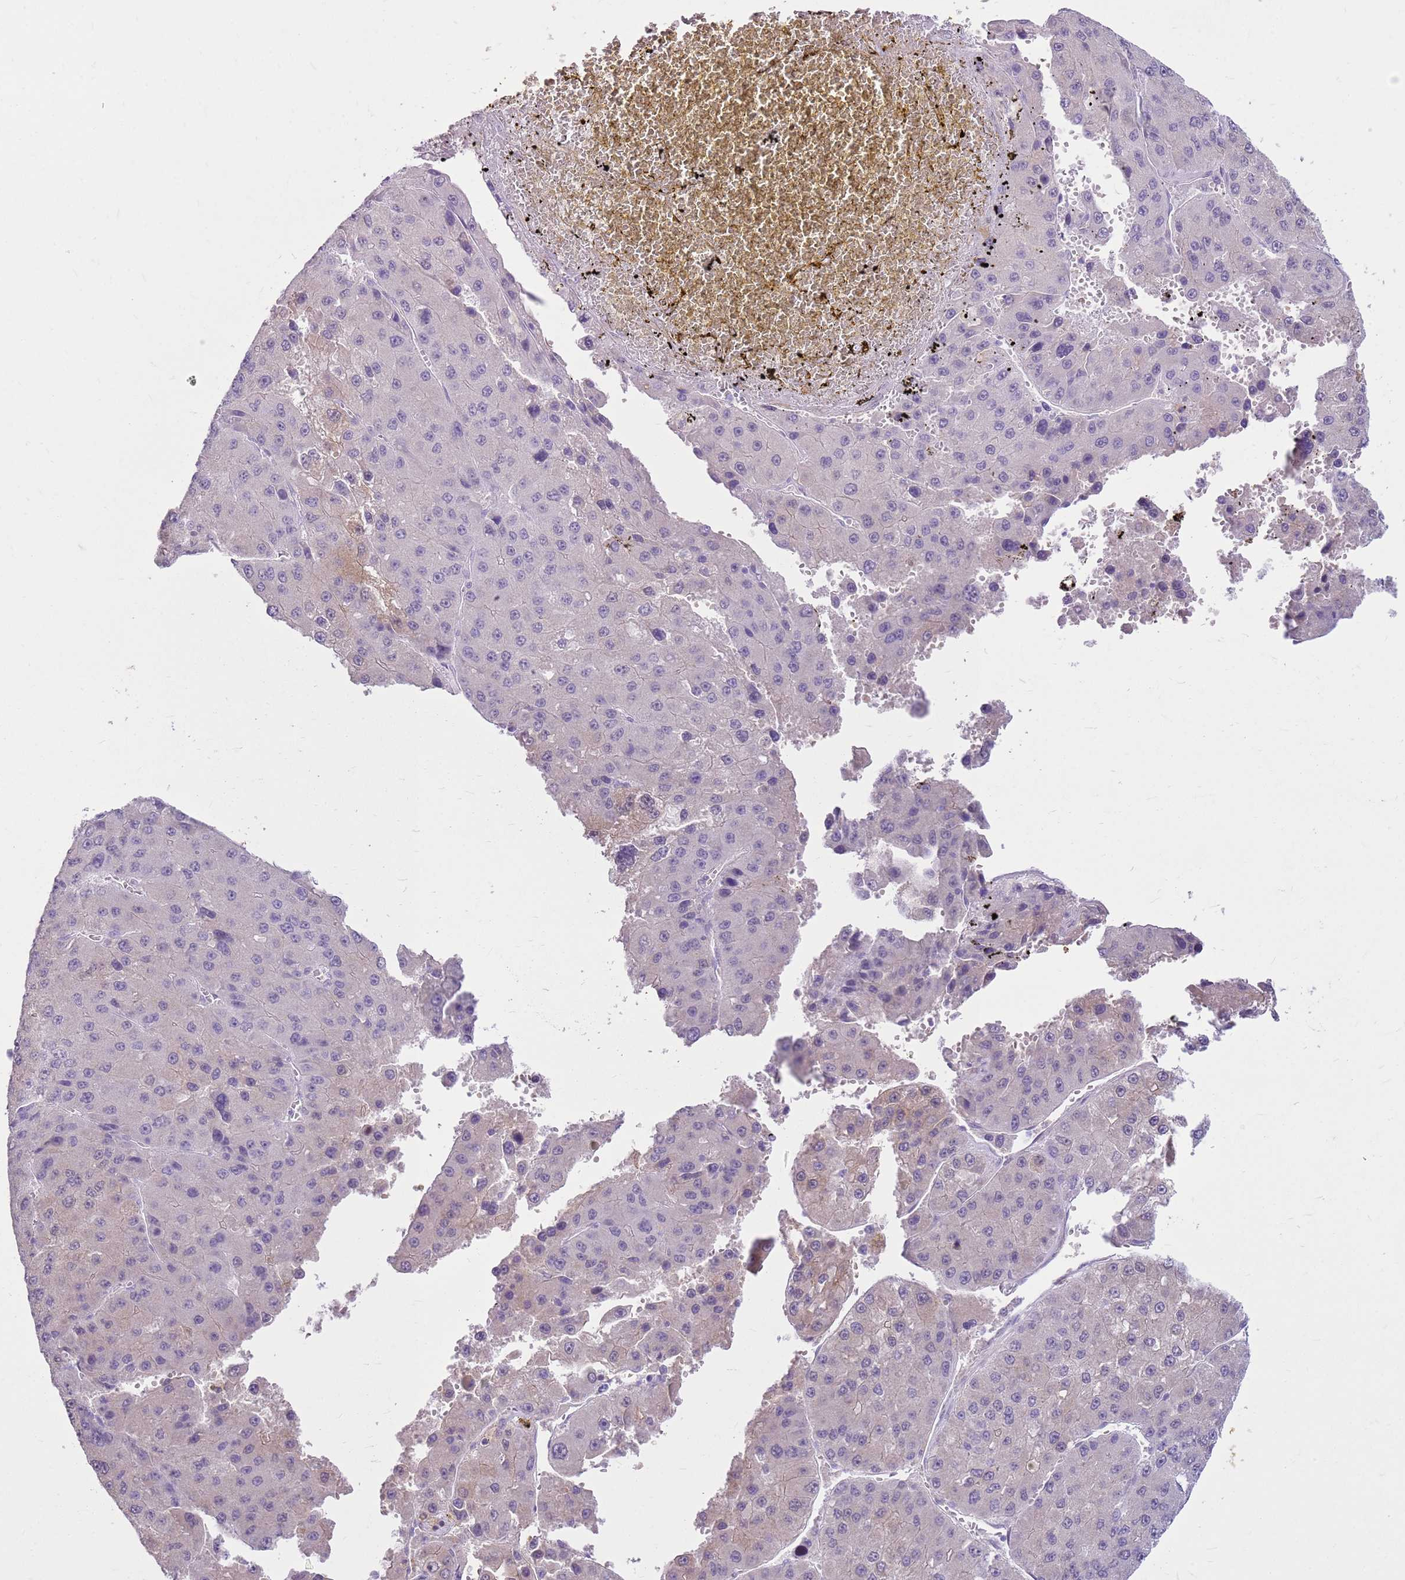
{"staining": {"intensity": "negative", "quantity": "none", "location": "none"}, "tissue": "liver cancer", "cell_type": "Tumor cells", "image_type": "cancer", "snomed": [{"axis": "morphology", "description": "Carcinoma, Hepatocellular, NOS"}, {"axis": "topography", "description": "Liver"}], "caption": "This is a photomicrograph of IHC staining of liver cancer (hepatocellular carcinoma), which shows no expression in tumor cells. (Stains: DAB immunohistochemistry with hematoxylin counter stain, Microscopy: brightfield microscopy at high magnification).", "gene": "HSPB1", "patient": {"sex": "female", "age": 73}}